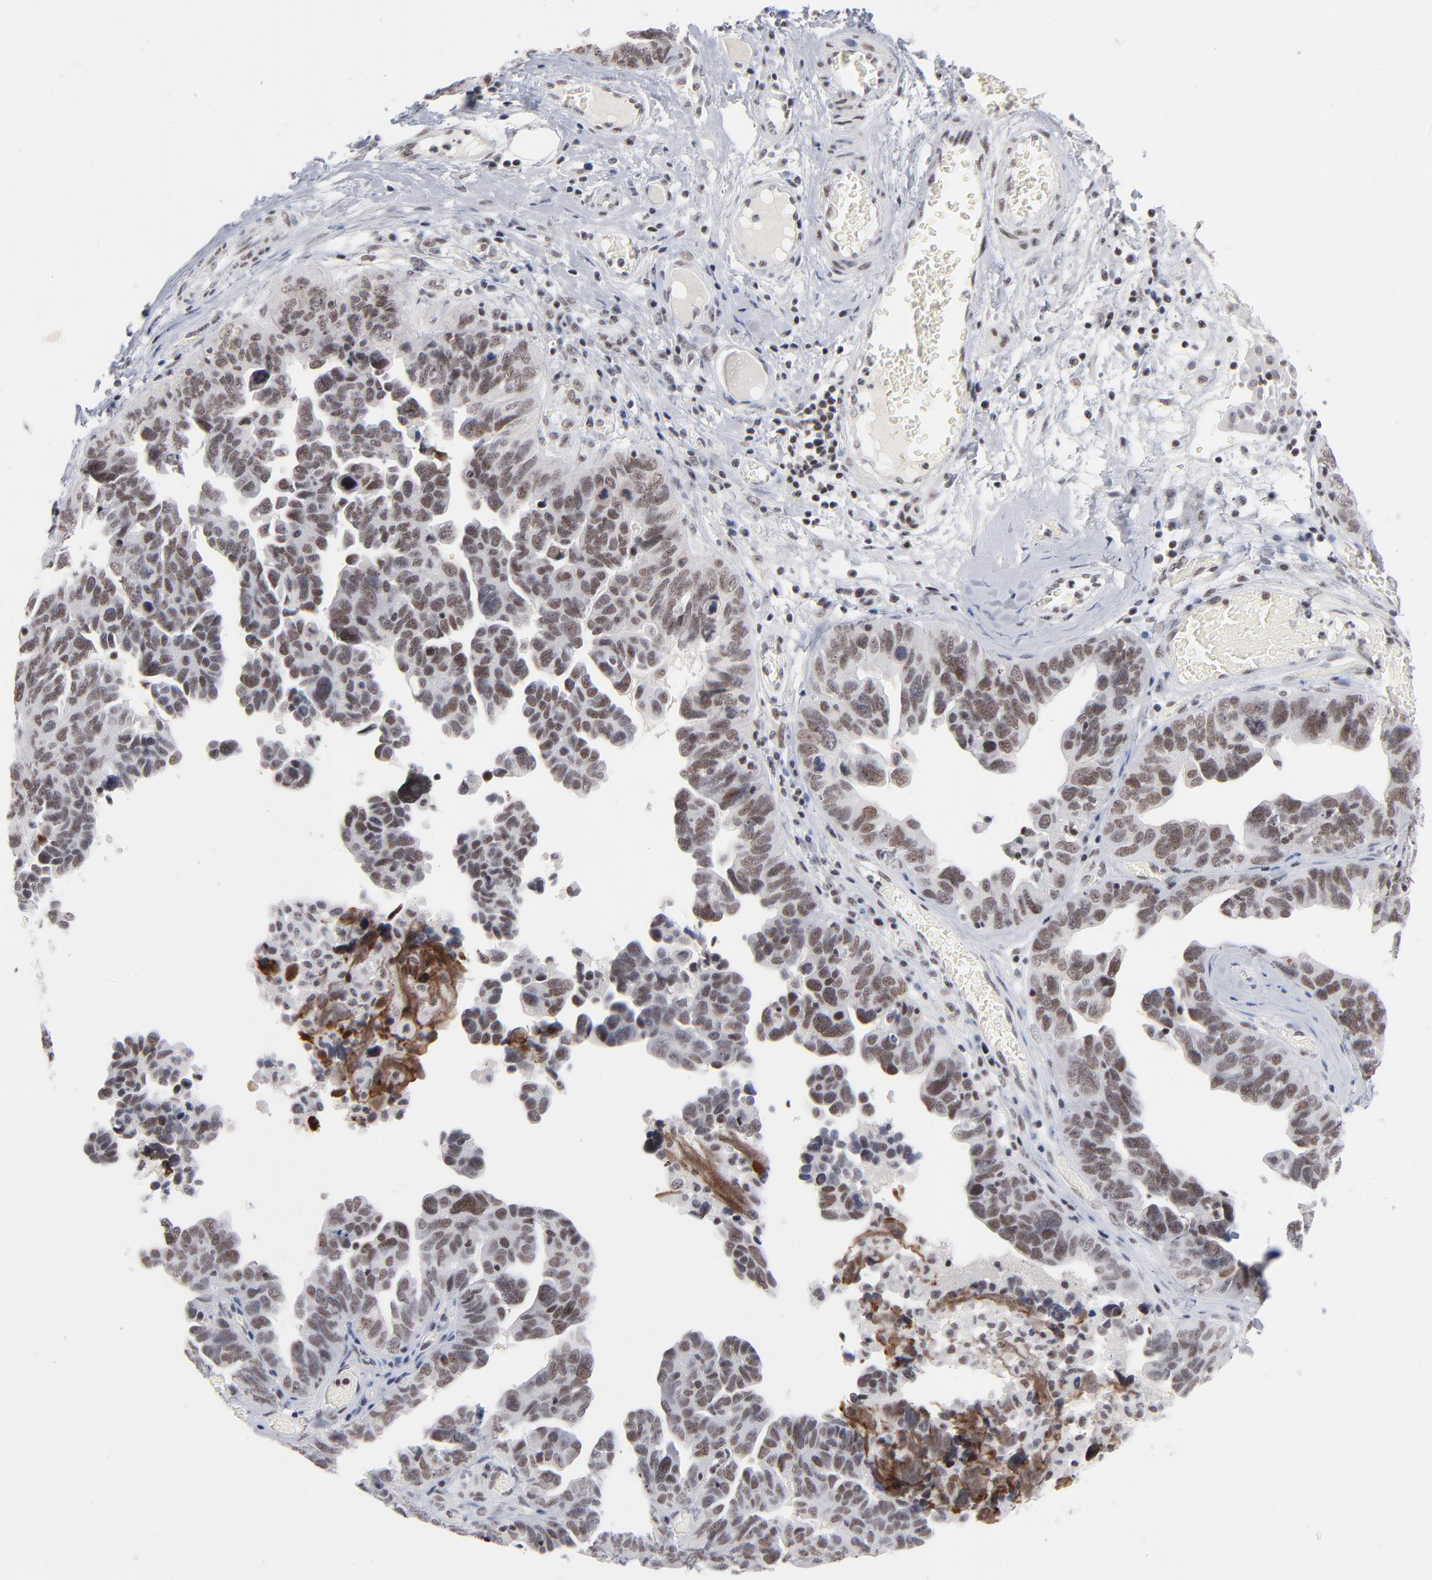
{"staining": {"intensity": "weak", "quantity": ">75%", "location": "nuclear"}, "tissue": "ovarian cancer", "cell_type": "Tumor cells", "image_type": "cancer", "snomed": [{"axis": "morphology", "description": "Cystadenocarcinoma, serous, NOS"}, {"axis": "topography", "description": "Ovary"}], "caption": "A high-resolution micrograph shows IHC staining of ovarian serous cystadenocarcinoma, which exhibits weak nuclear positivity in approximately >75% of tumor cells.", "gene": "ZNF143", "patient": {"sex": "female", "age": 64}}